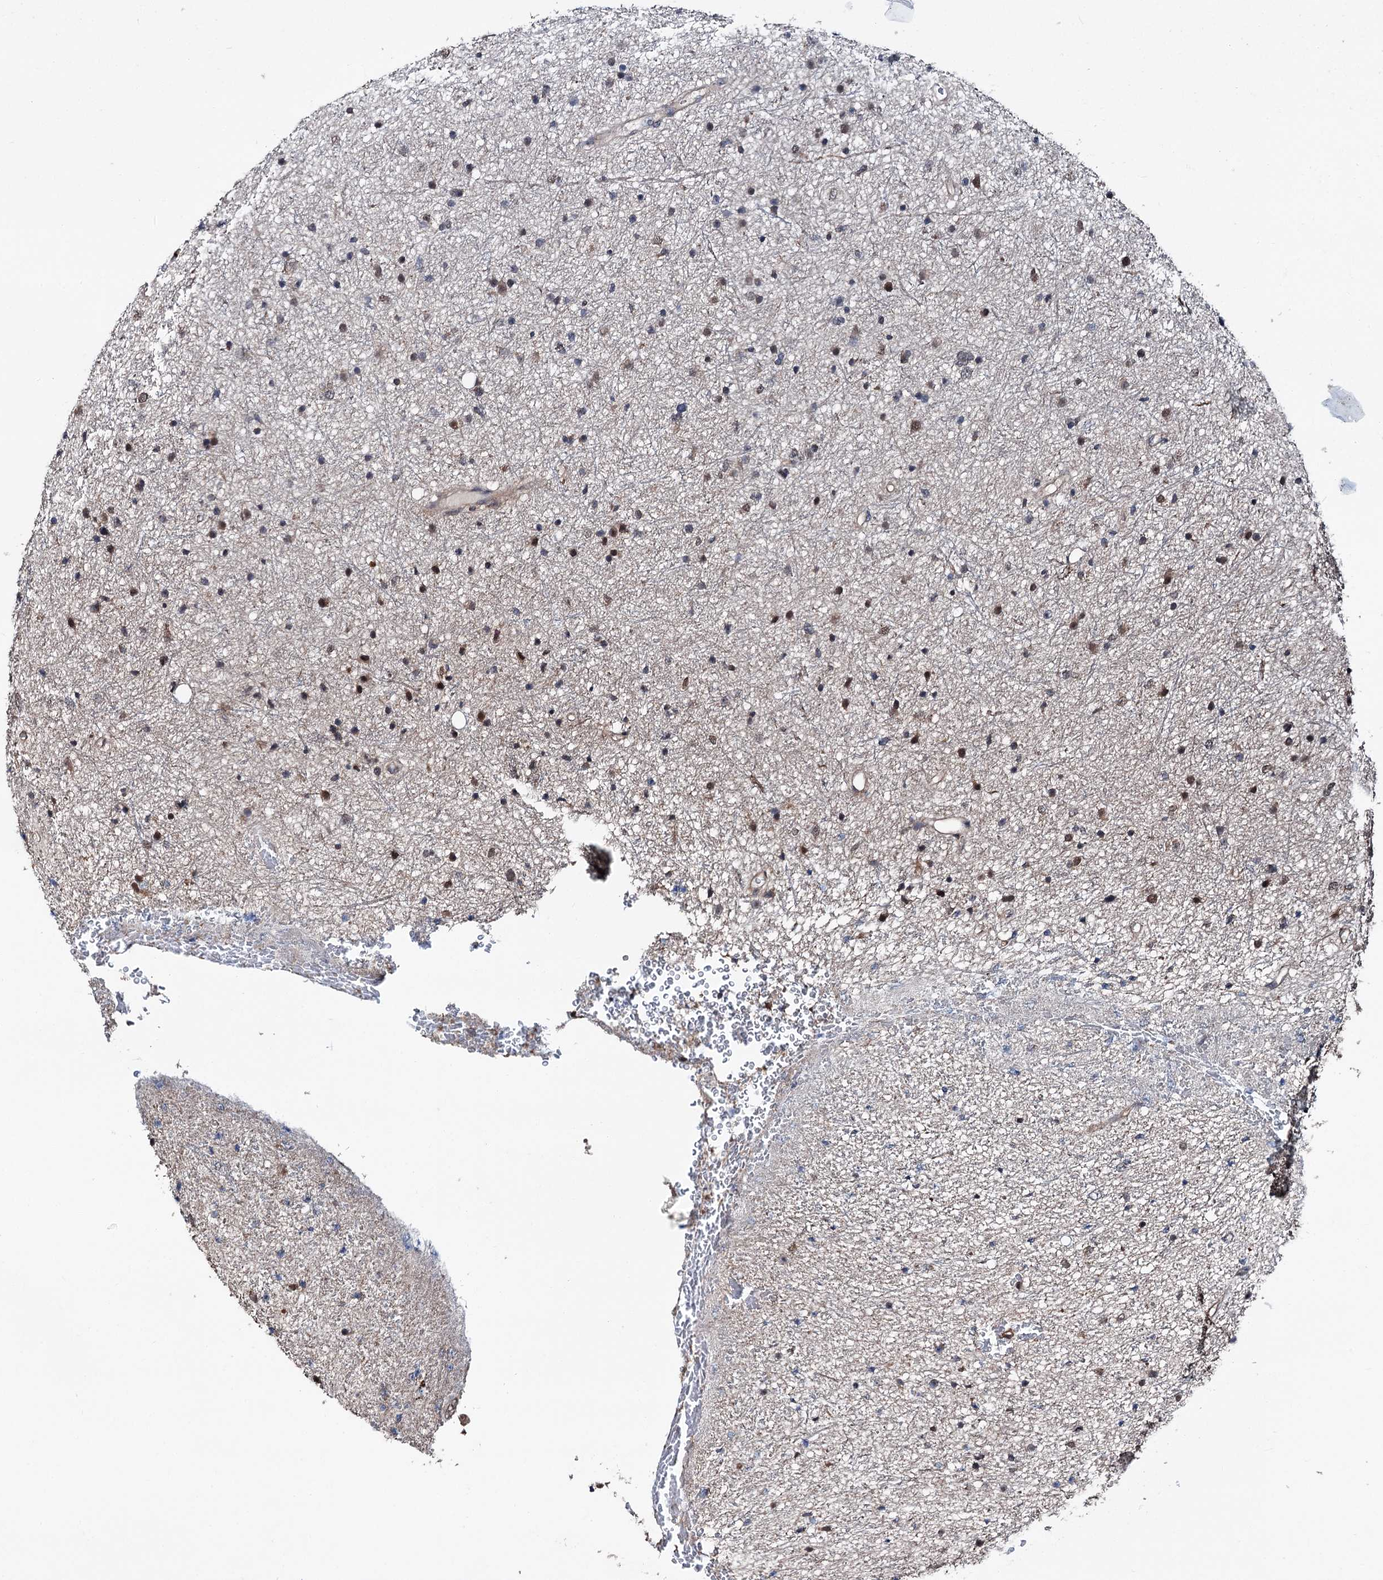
{"staining": {"intensity": "moderate", "quantity": "<25%", "location": "cytoplasmic/membranous,nuclear"}, "tissue": "glioma", "cell_type": "Tumor cells", "image_type": "cancer", "snomed": [{"axis": "morphology", "description": "Glioma, malignant, Low grade"}, {"axis": "topography", "description": "Cerebral cortex"}], "caption": "Malignant glioma (low-grade) stained with a brown dye exhibits moderate cytoplasmic/membranous and nuclear positive expression in approximately <25% of tumor cells.", "gene": "PSMD13", "patient": {"sex": "female", "age": 39}}